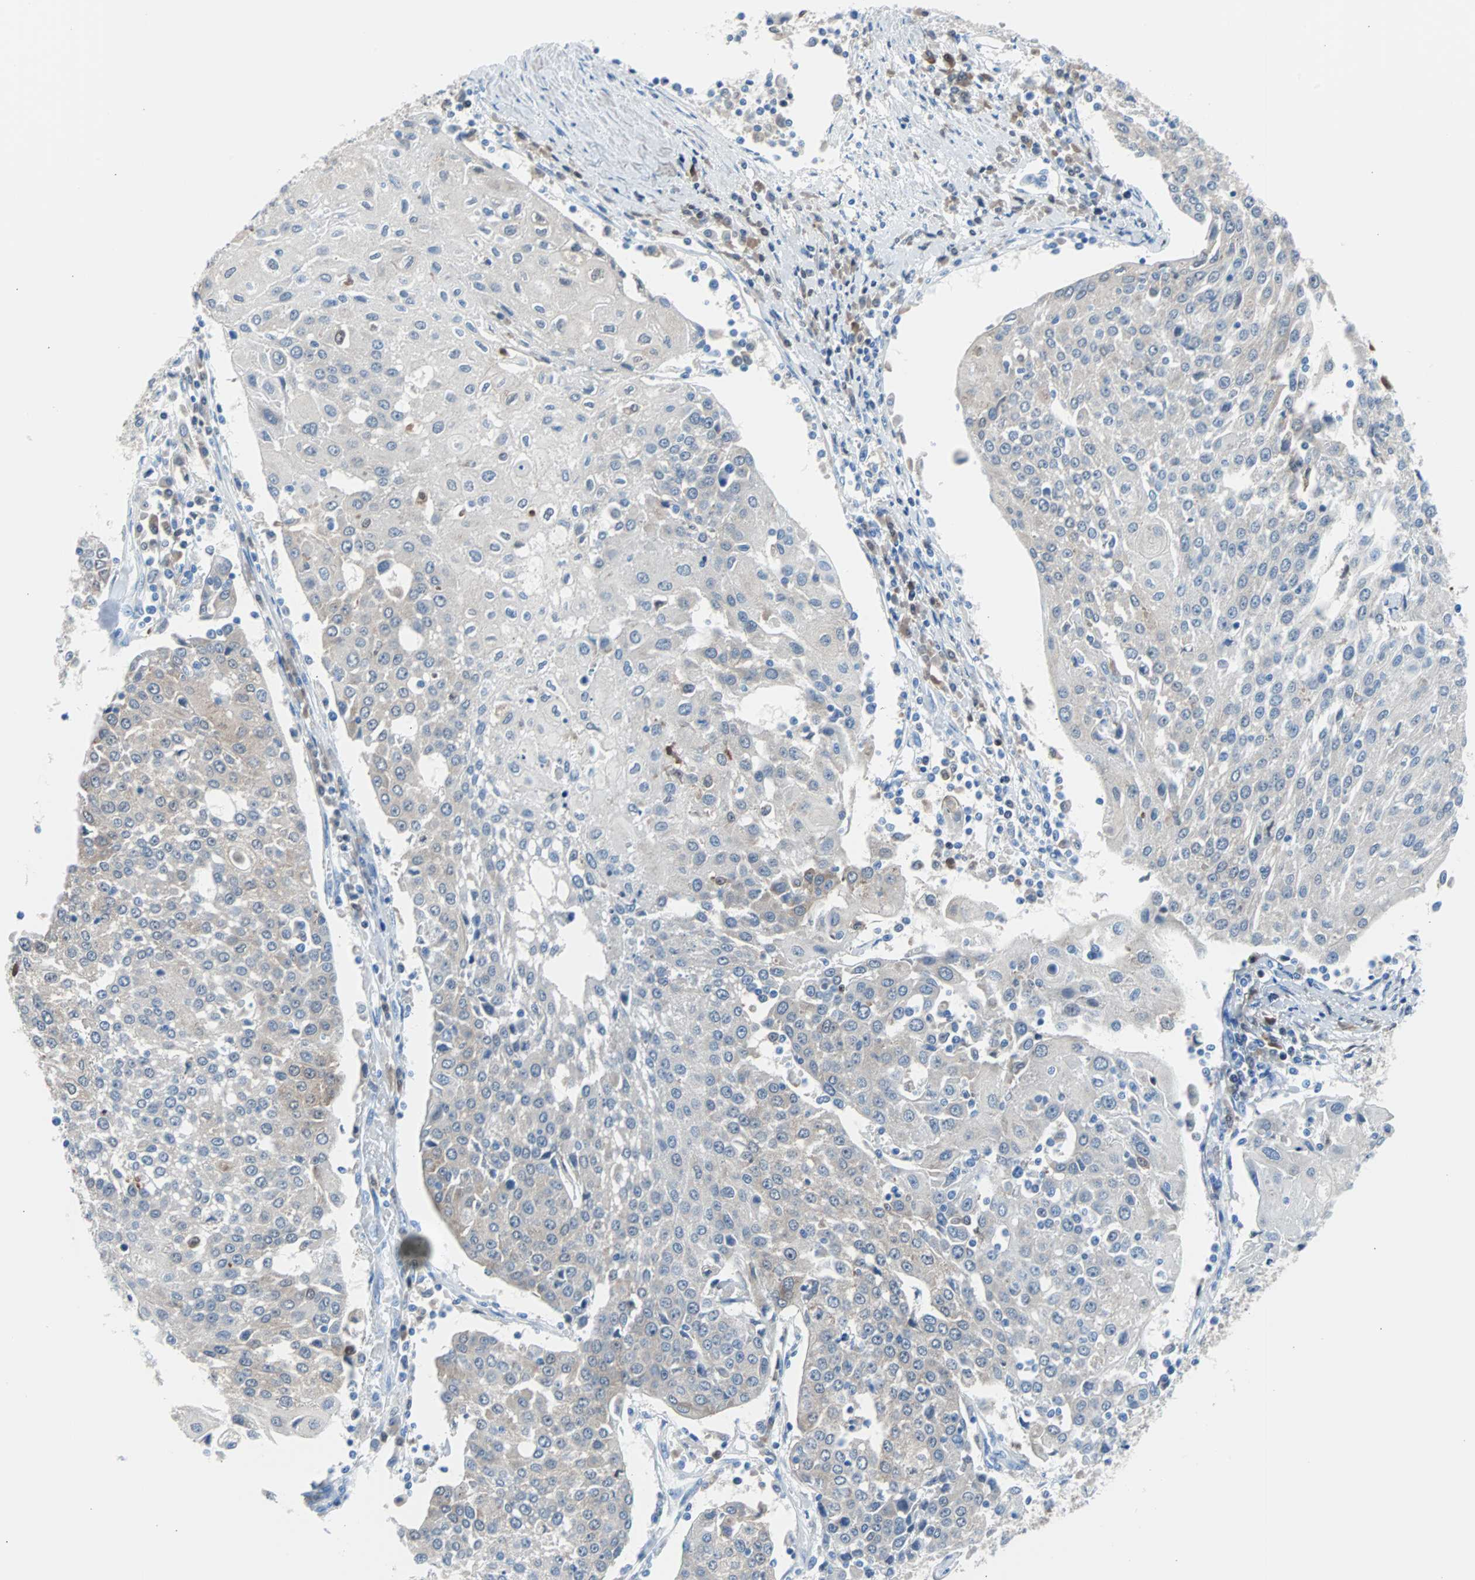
{"staining": {"intensity": "negative", "quantity": "none", "location": "none"}, "tissue": "urothelial cancer", "cell_type": "Tumor cells", "image_type": "cancer", "snomed": [{"axis": "morphology", "description": "Urothelial carcinoma, High grade"}, {"axis": "topography", "description": "Urinary bladder"}], "caption": "A high-resolution histopathology image shows immunohistochemistry staining of high-grade urothelial carcinoma, which shows no significant positivity in tumor cells.", "gene": "SYK", "patient": {"sex": "female", "age": 85}}